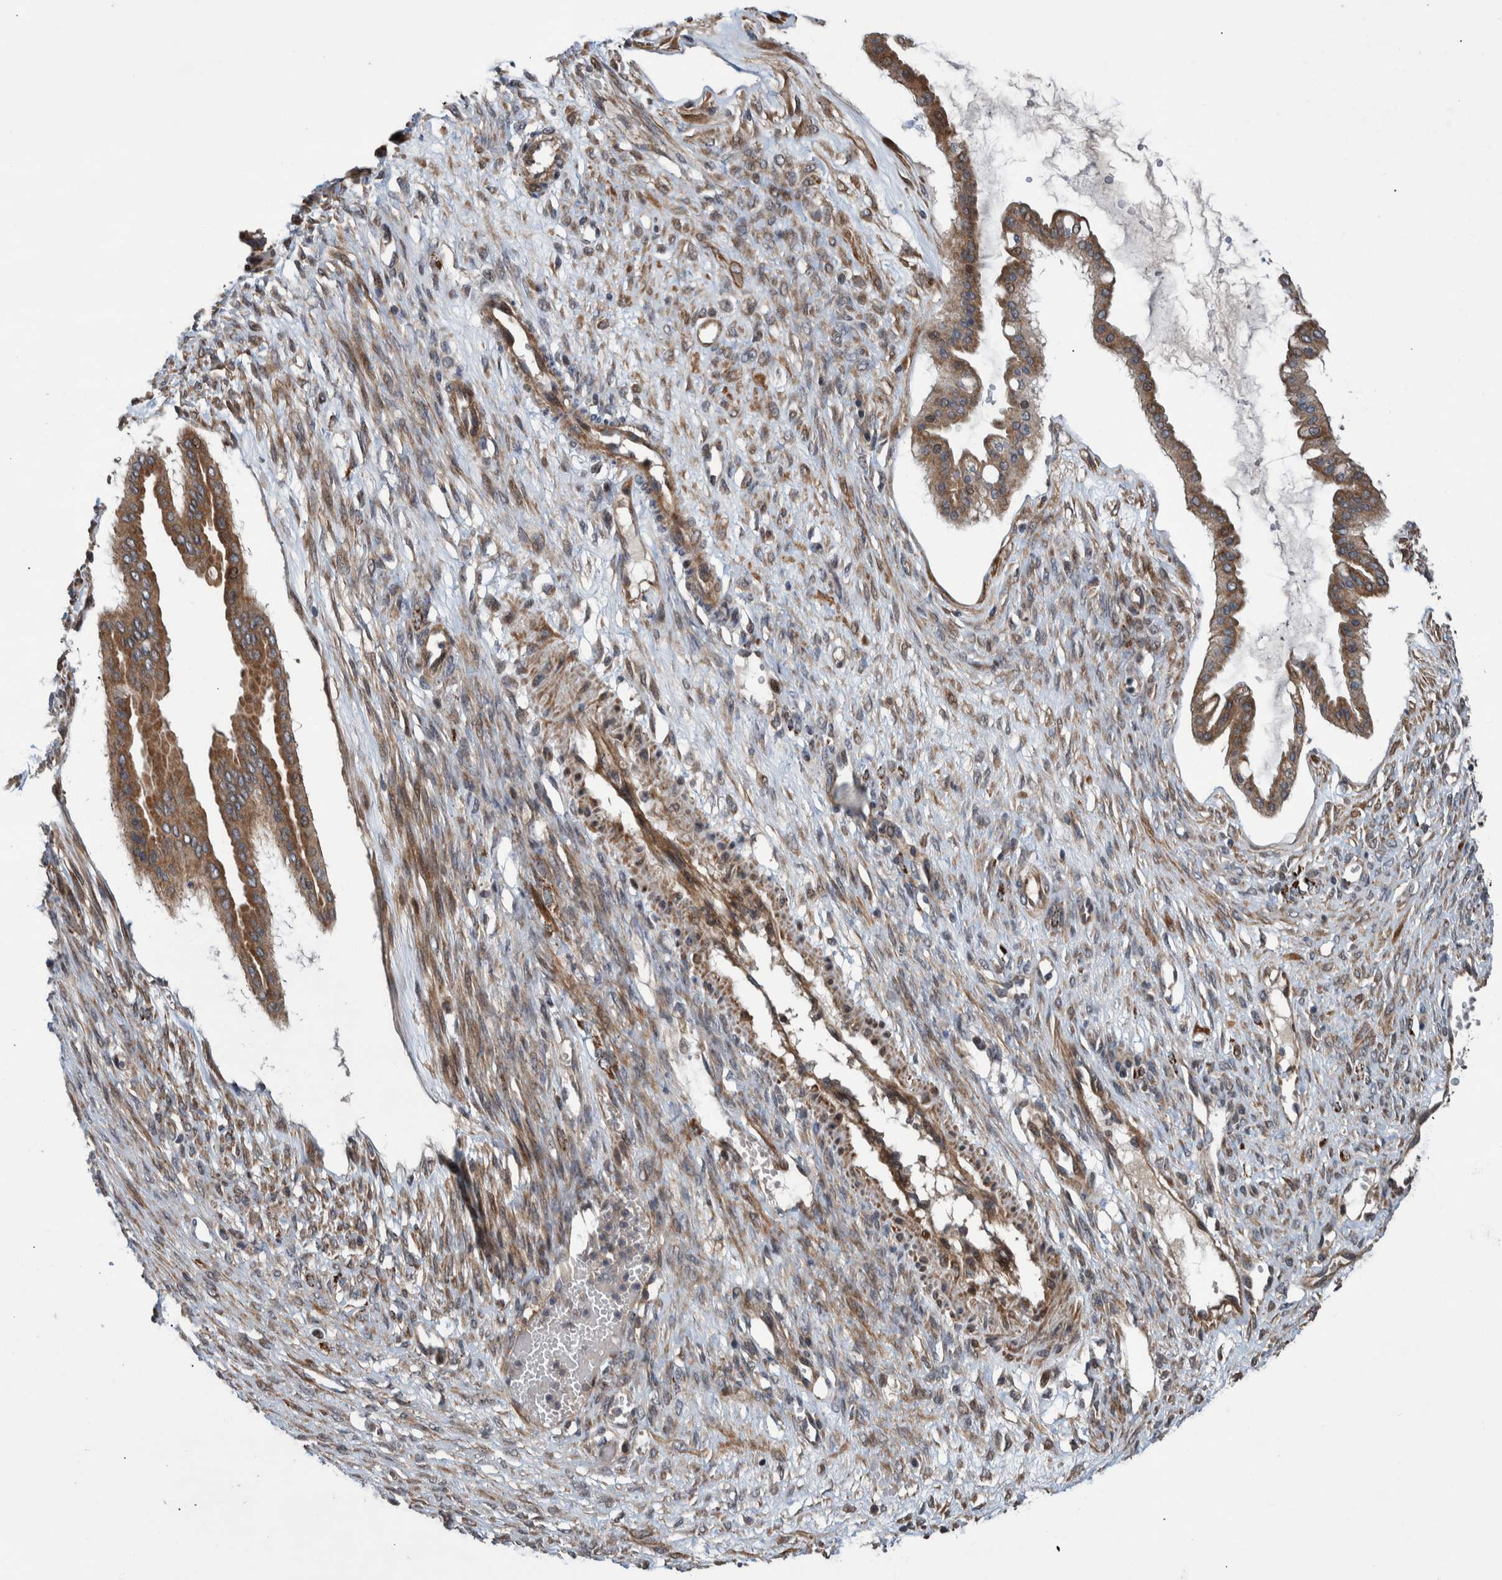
{"staining": {"intensity": "moderate", "quantity": ">75%", "location": "cytoplasmic/membranous"}, "tissue": "ovarian cancer", "cell_type": "Tumor cells", "image_type": "cancer", "snomed": [{"axis": "morphology", "description": "Cystadenocarcinoma, mucinous, NOS"}, {"axis": "topography", "description": "Ovary"}], "caption": "A medium amount of moderate cytoplasmic/membranous expression is present in about >75% of tumor cells in ovarian mucinous cystadenocarcinoma tissue.", "gene": "B3GNTL1", "patient": {"sex": "female", "age": 73}}